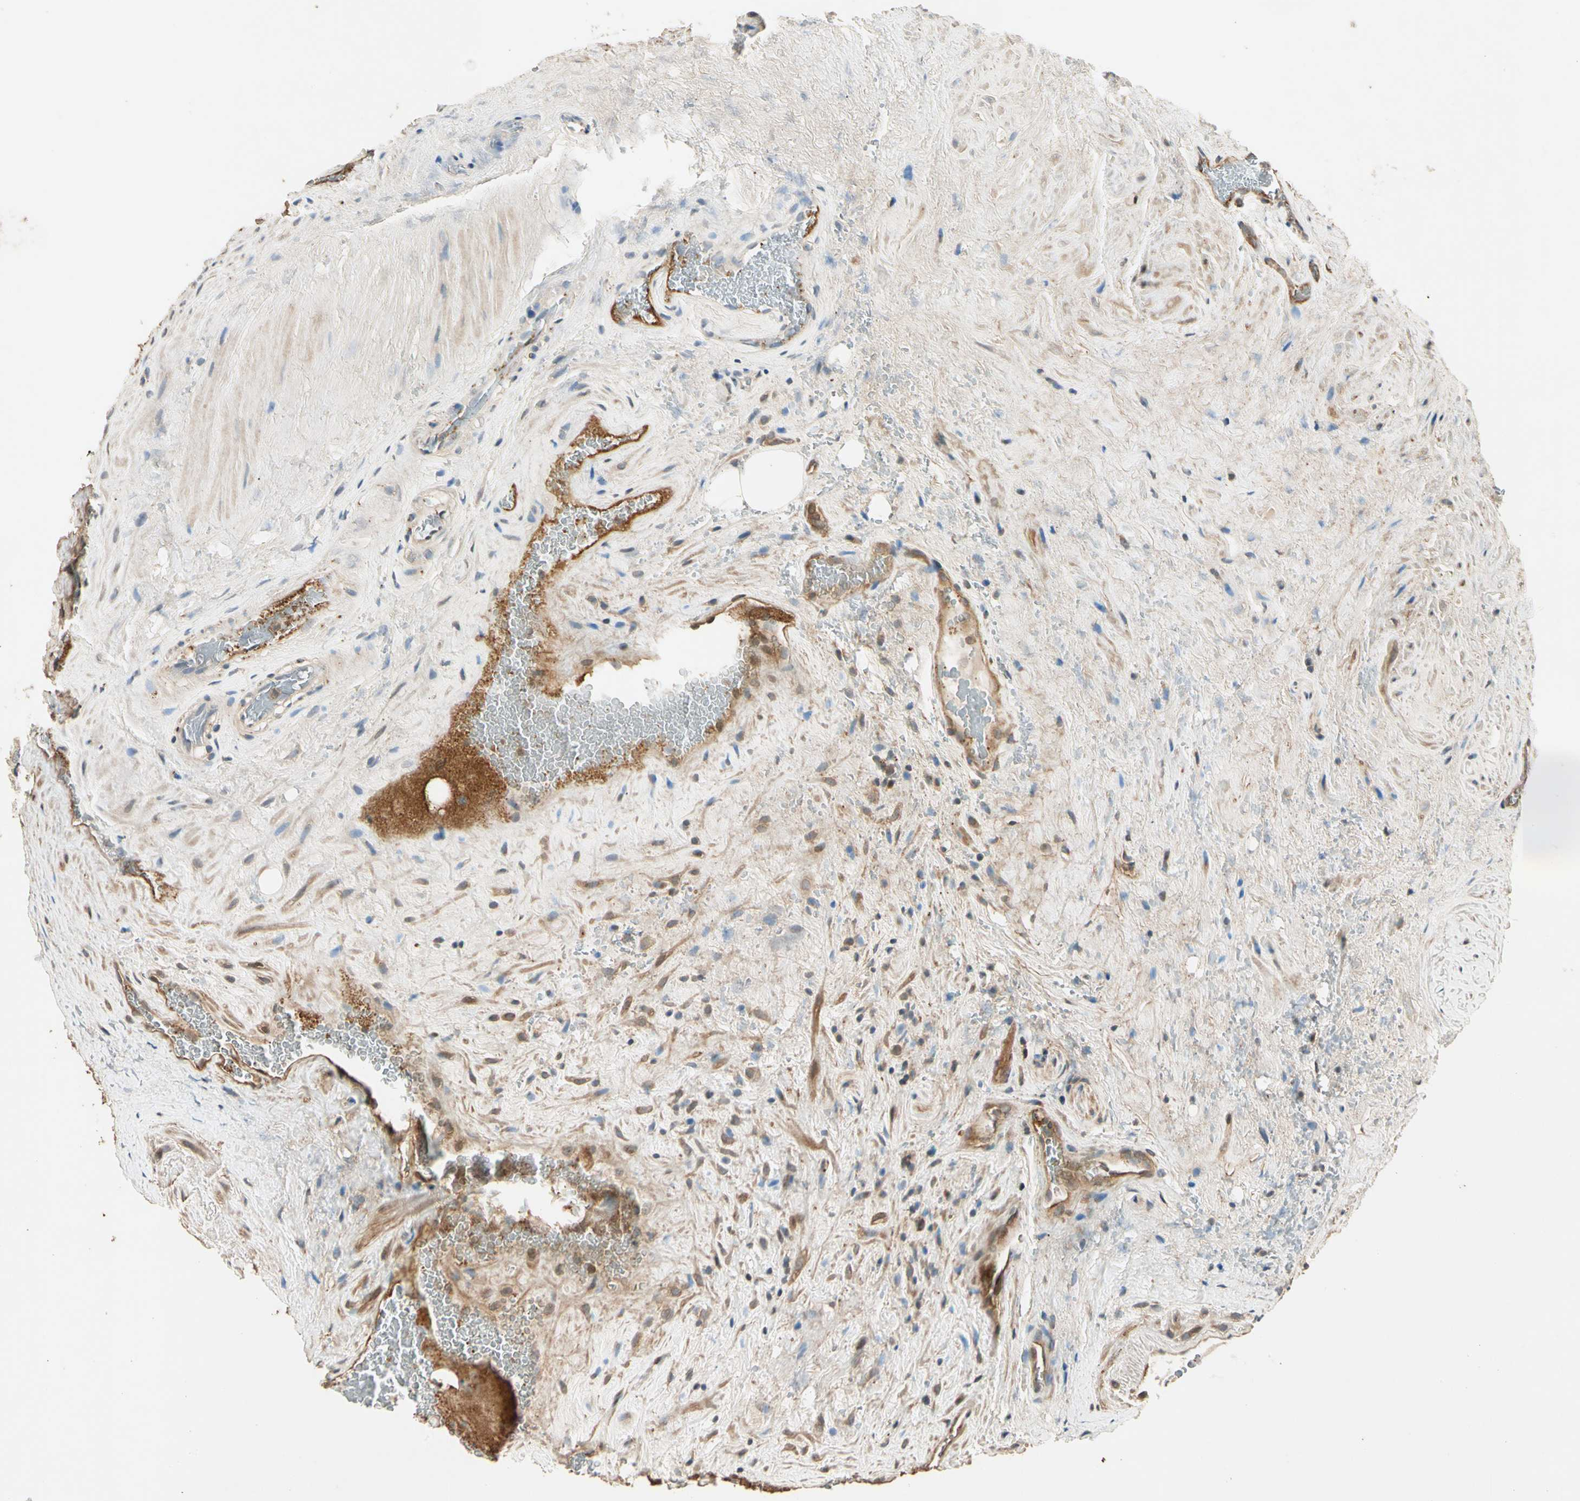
{"staining": {"intensity": "weak", "quantity": ">75%", "location": "cytoplasmic/membranous"}, "tissue": "prostate cancer", "cell_type": "Tumor cells", "image_type": "cancer", "snomed": [{"axis": "morphology", "description": "Adenocarcinoma, High grade"}, {"axis": "topography", "description": "Prostate"}], "caption": "Prostate cancer was stained to show a protein in brown. There is low levels of weak cytoplasmic/membranous positivity in approximately >75% of tumor cells.", "gene": "ROCK2", "patient": {"sex": "male", "age": 73}}